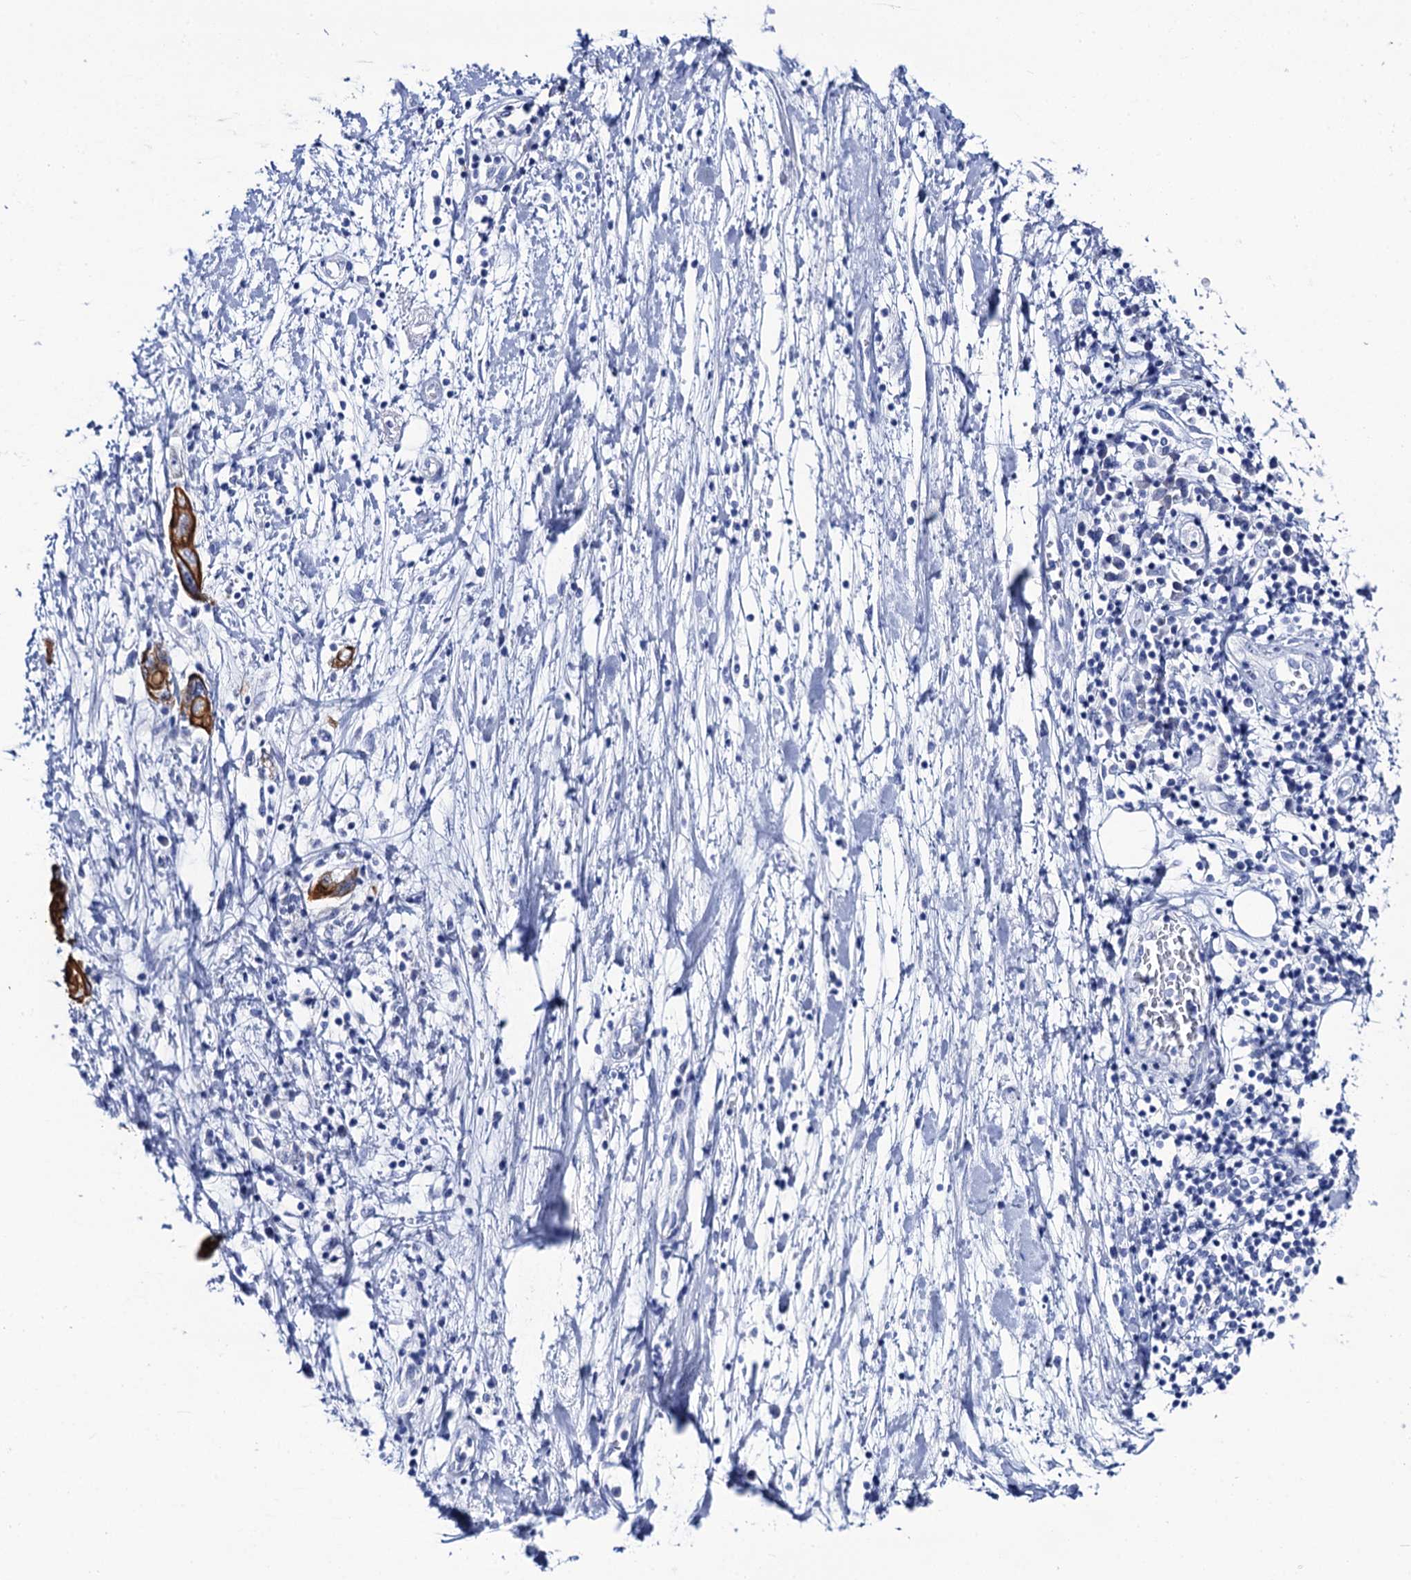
{"staining": {"intensity": "strong", "quantity": ">75%", "location": "cytoplasmic/membranous"}, "tissue": "pancreatic cancer", "cell_type": "Tumor cells", "image_type": "cancer", "snomed": [{"axis": "morphology", "description": "Adenocarcinoma, NOS"}, {"axis": "topography", "description": "Pancreas"}], "caption": "Human pancreatic adenocarcinoma stained with a protein marker exhibits strong staining in tumor cells.", "gene": "RAB3IP", "patient": {"sex": "female", "age": 73}}